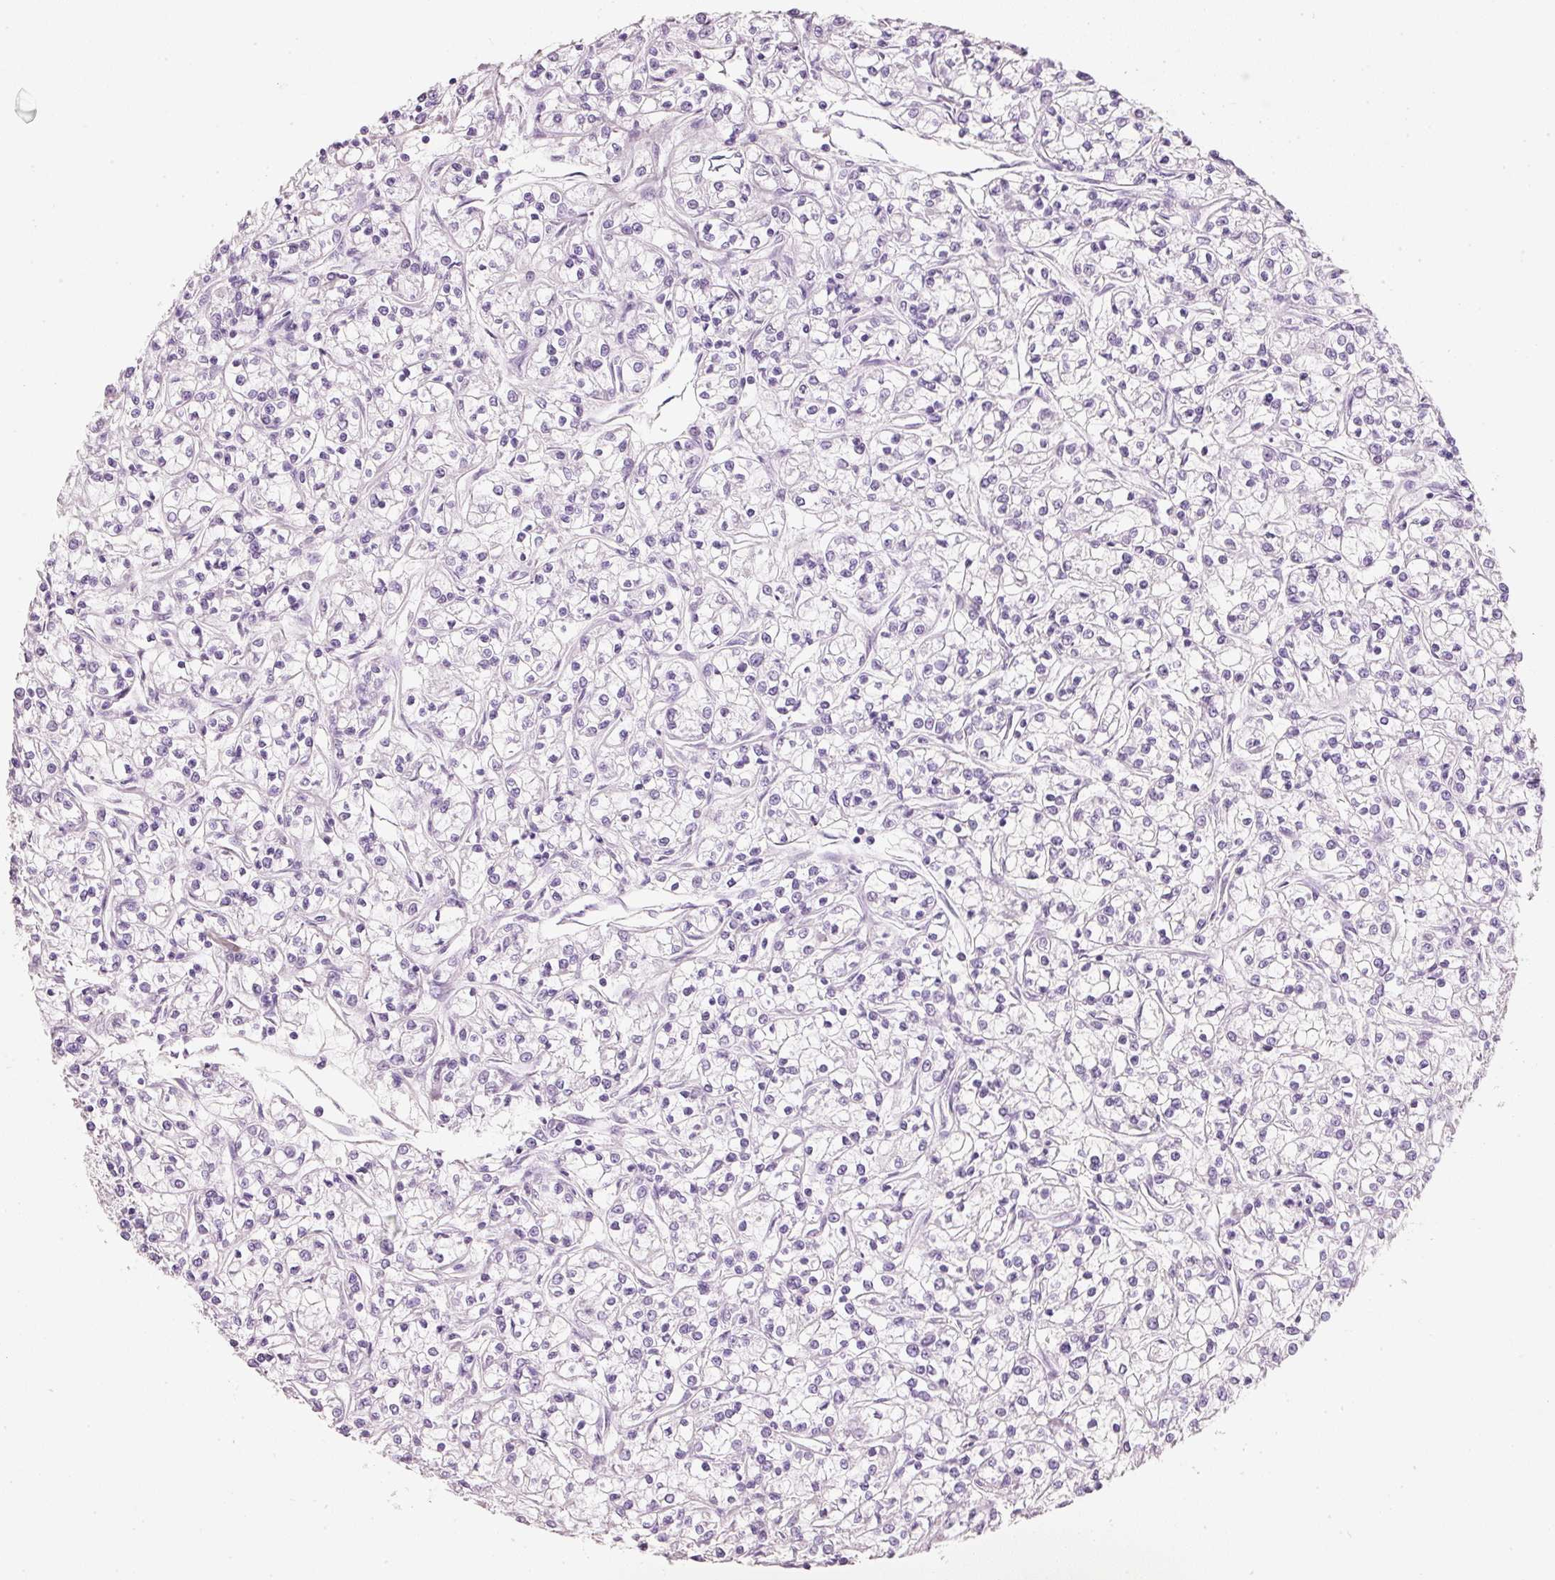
{"staining": {"intensity": "negative", "quantity": "none", "location": "none"}, "tissue": "renal cancer", "cell_type": "Tumor cells", "image_type": "cancer", "snomed": [{"axis": "morphology", "description": "Adenocarcinoma, NOS"}, {"axis": "topography", "description": "Kidney"}], "caption": "A micrograph of renal cancer (adenocarcinoma) stained for a protein shows no brown staining in tumor cells.", "gene": "PDXDC1", "patient": {"sex": "female", "age": 59}}